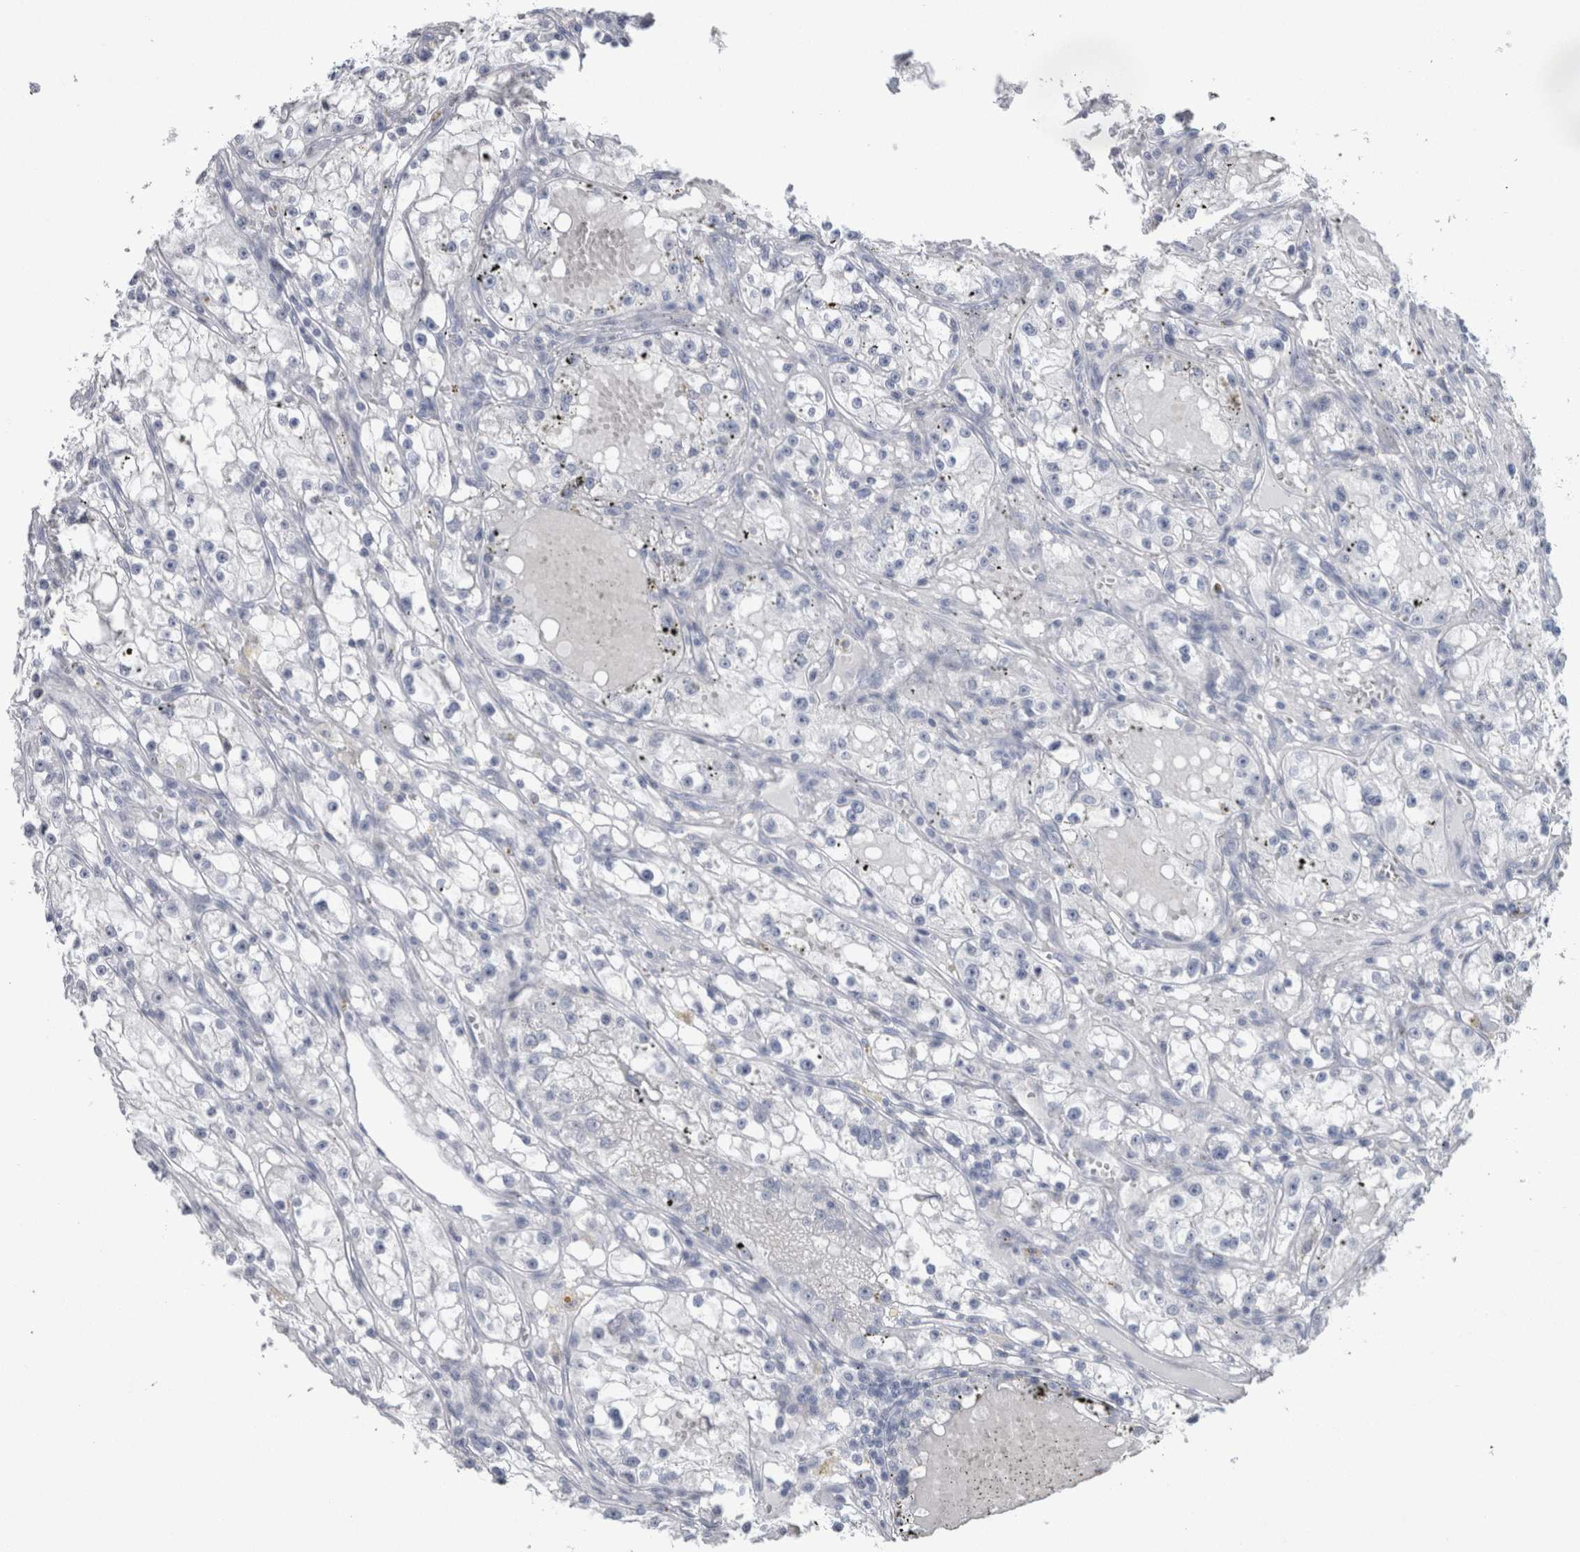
{"staining": {"intensity": "negative", "quantity": "none", "location": "none"}, "tissue": "renal cancer", "cell_type": "Tumor cells", "image_type": "cancer", "snomed": [{"axis": "morphology", "description": "Adenocarcinoma, NOS"}, {"axis": "topography", "description": "Kidney"}], "caption": "Tumor cells show no significant protein positivity in adenocarcinoma (renal). Nuclei are stained in blue.", "gene": "PTH", "patient": {"sex": "male", "age": 56}}